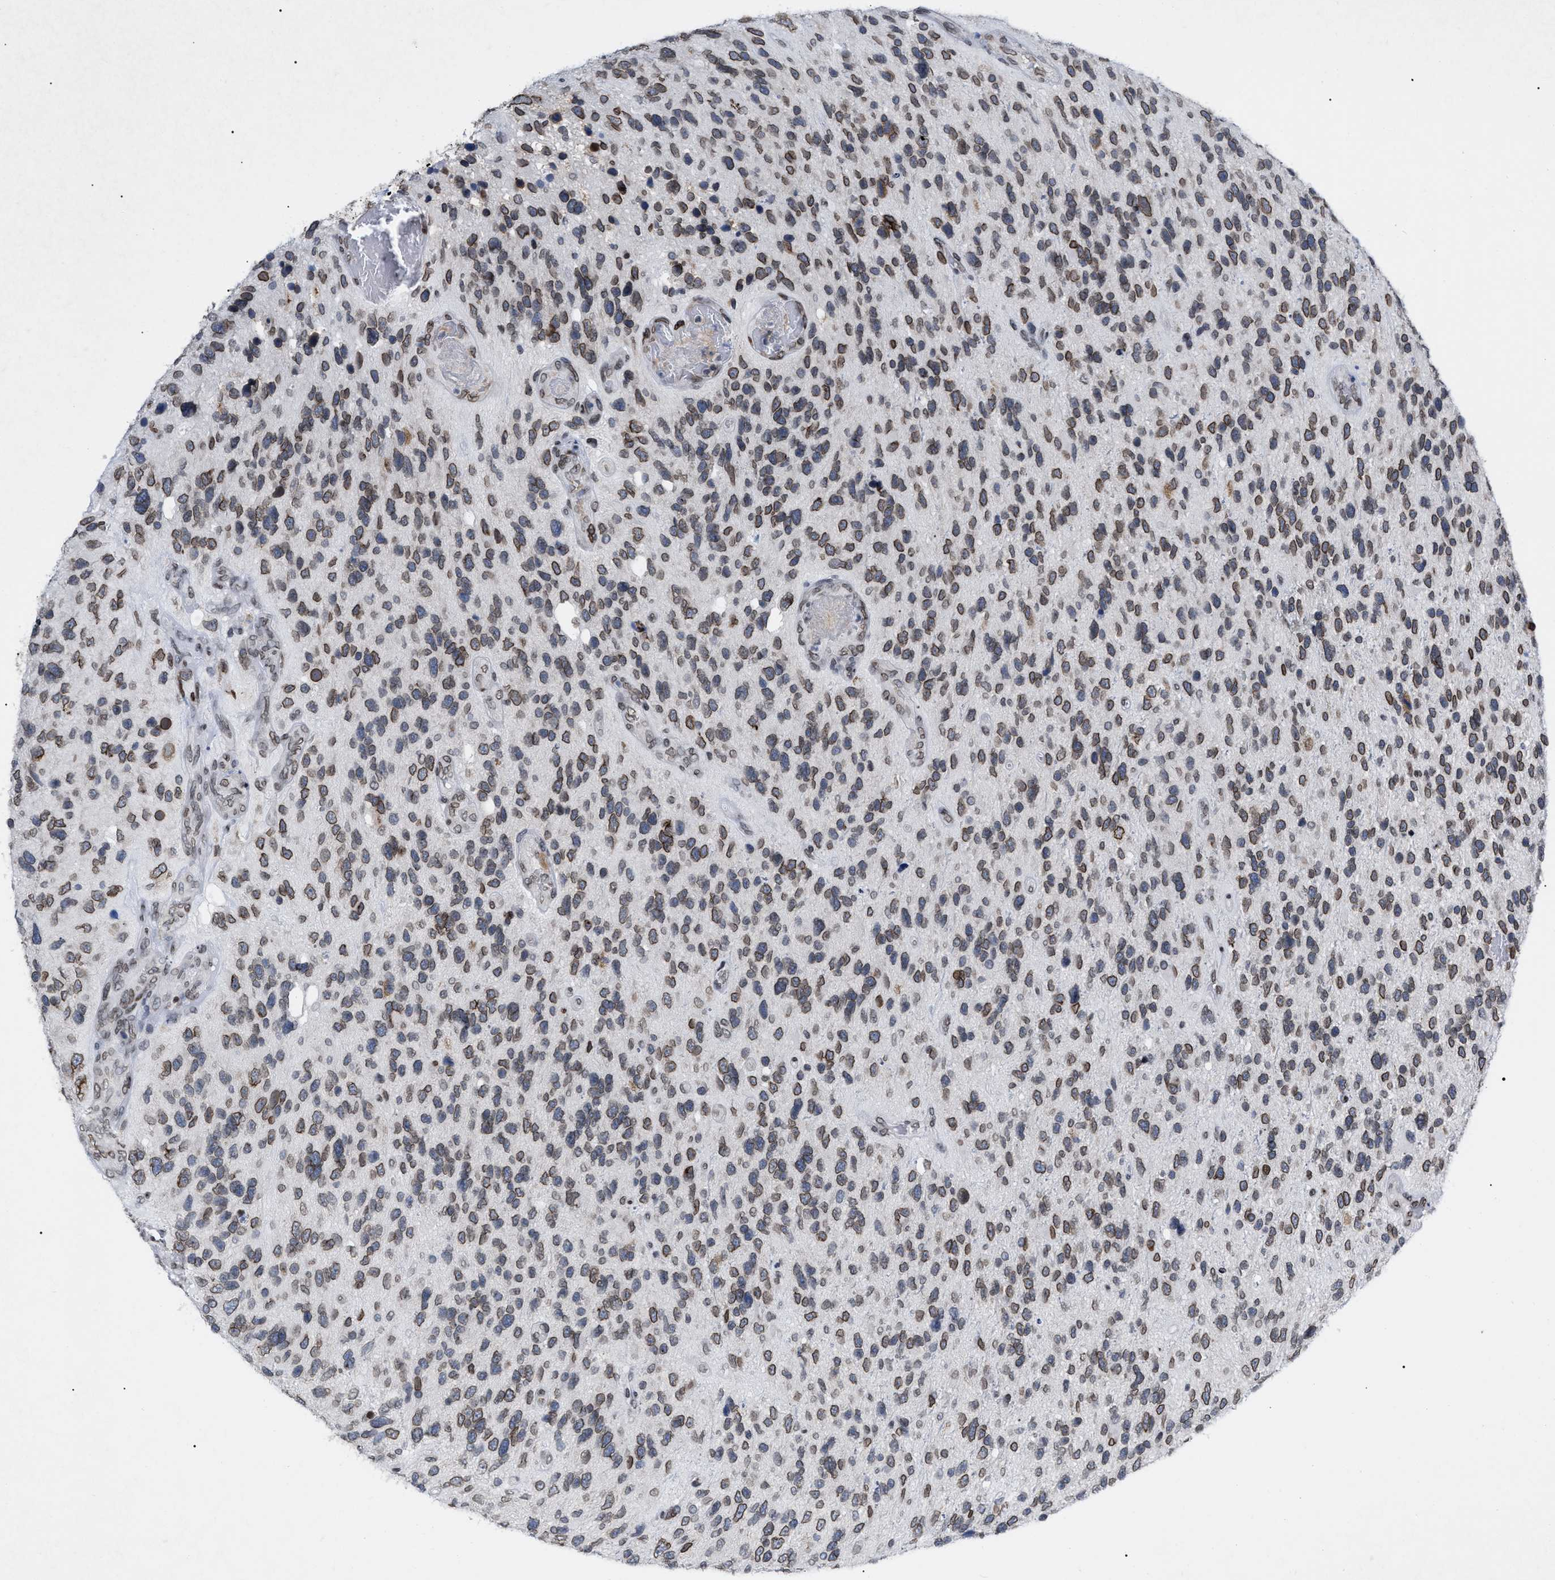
{"staining": {"intensity": "moderate", "quantity": ">75%", "location": "cytoplasmic/membranous,nuclear"}, "tissue": "glioma", "cell_type": "Tumor cells", "image_type": "cancer", "snomed": [{"axis": "morphology", "description": "Glioma, malignant, High grade"}, {"axis": "topography", "description": "Brain"}], "caption": "A high-resolution micrograph shows immunohistochemistry (IHC) staining of malignant glioma (high-grade), which displays moderate cytoplasmic/membranous and nuclear positivity in about >75% of tumor cells.", "gene": "TPR", "patient": {"sex": "female", "age": 58}}